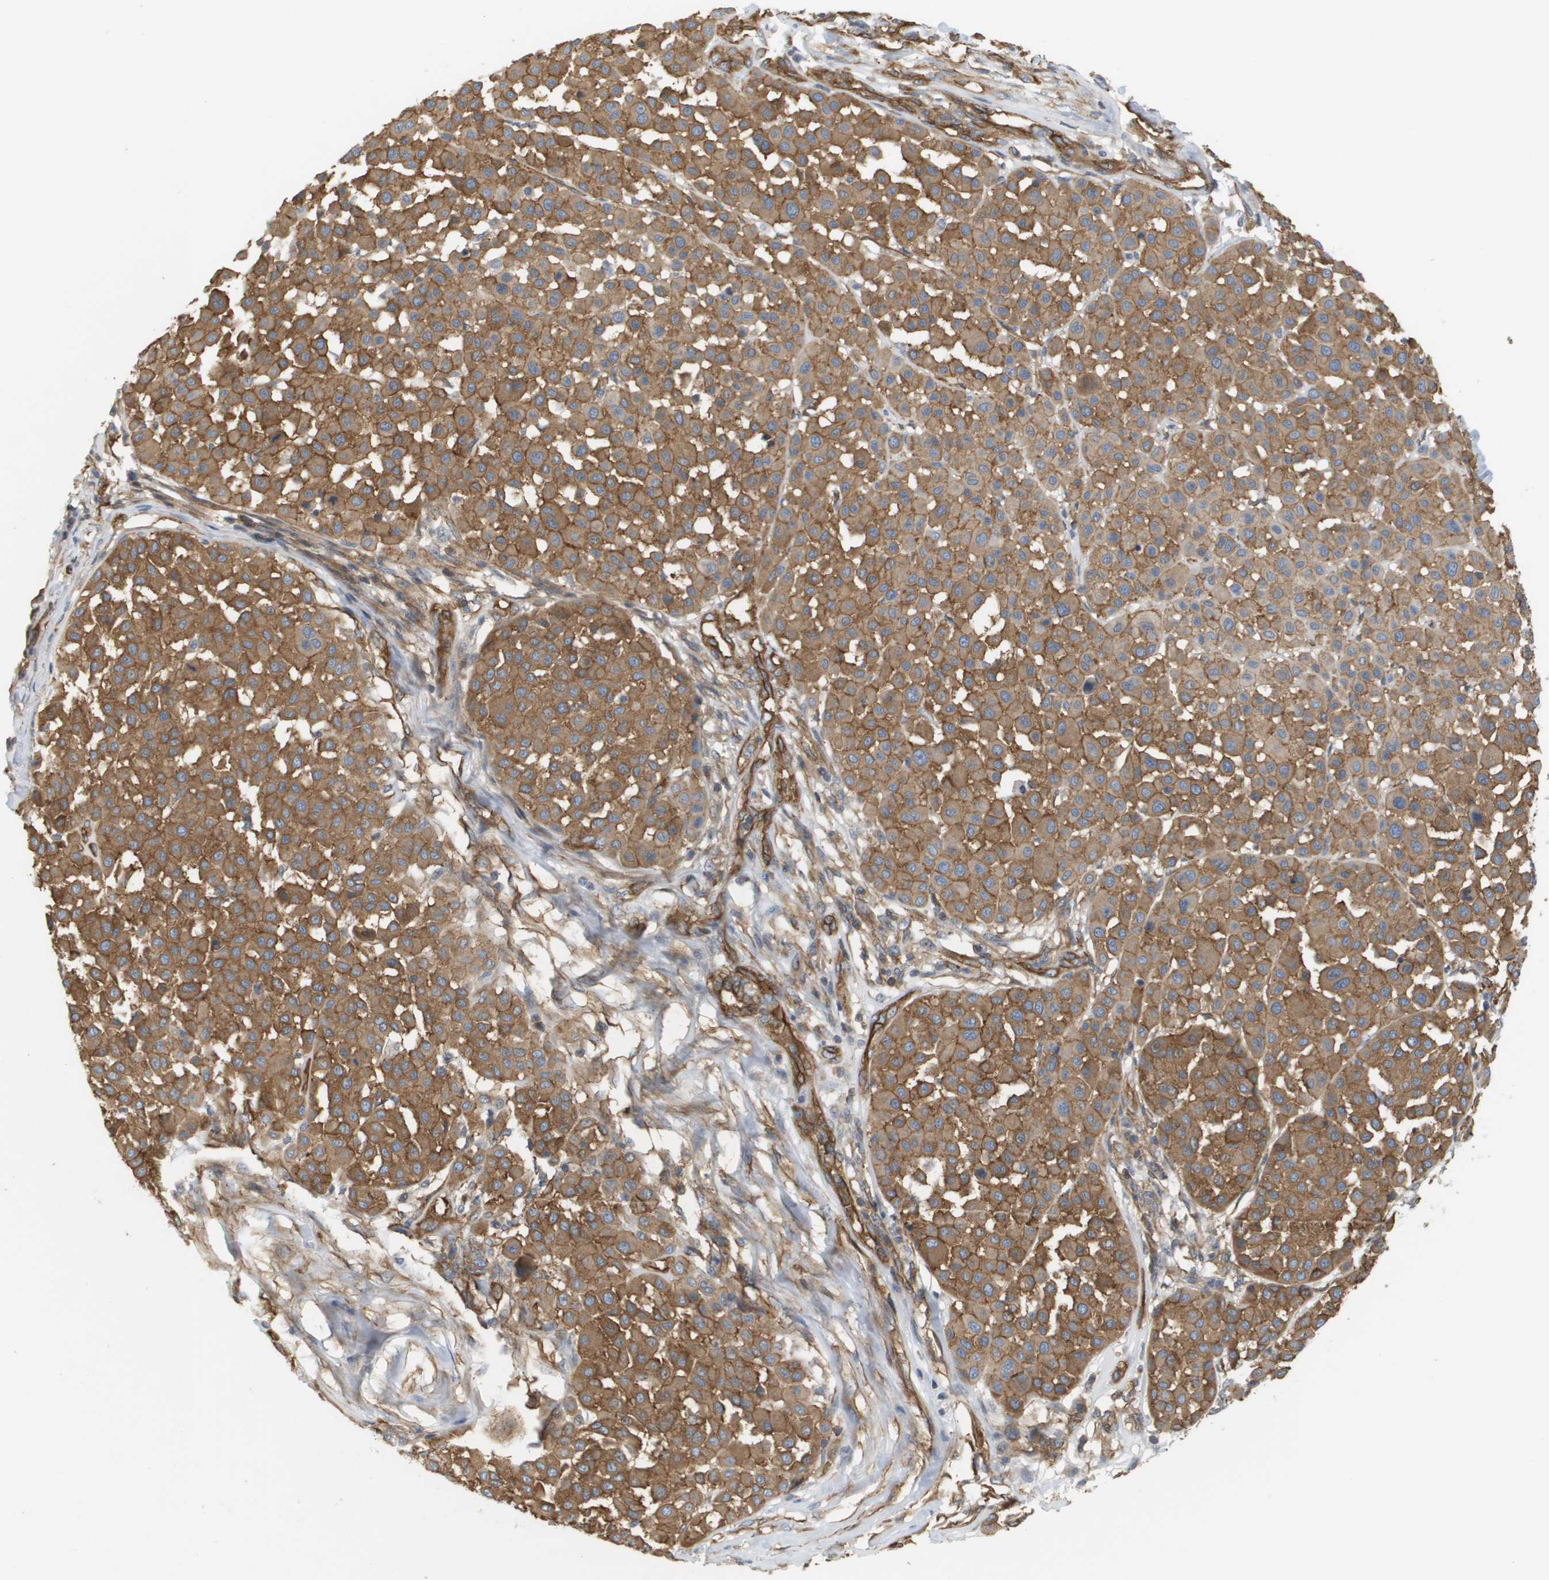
{"staining": {"intensity": "moderate", "quantity": ">75%", "location": "cytoplasmic/membranous"}, "tissue": "melanoma", "cell_type": "Tumor cells", "image_type": "cancer", "snomed": [{"axis": "morphology", "description": "Malignant melanoma, Metastatic site"}, {"axis": "topography", "description": "Soft tissue"}], "caption": "Brown immunohistochemical staining in melanoma displays moderate cytoplasmic/membranous staining in approximately >75% of tumor cells.", "gene": "SGMS2", "patient": {"sex": "male", "age": 41}}